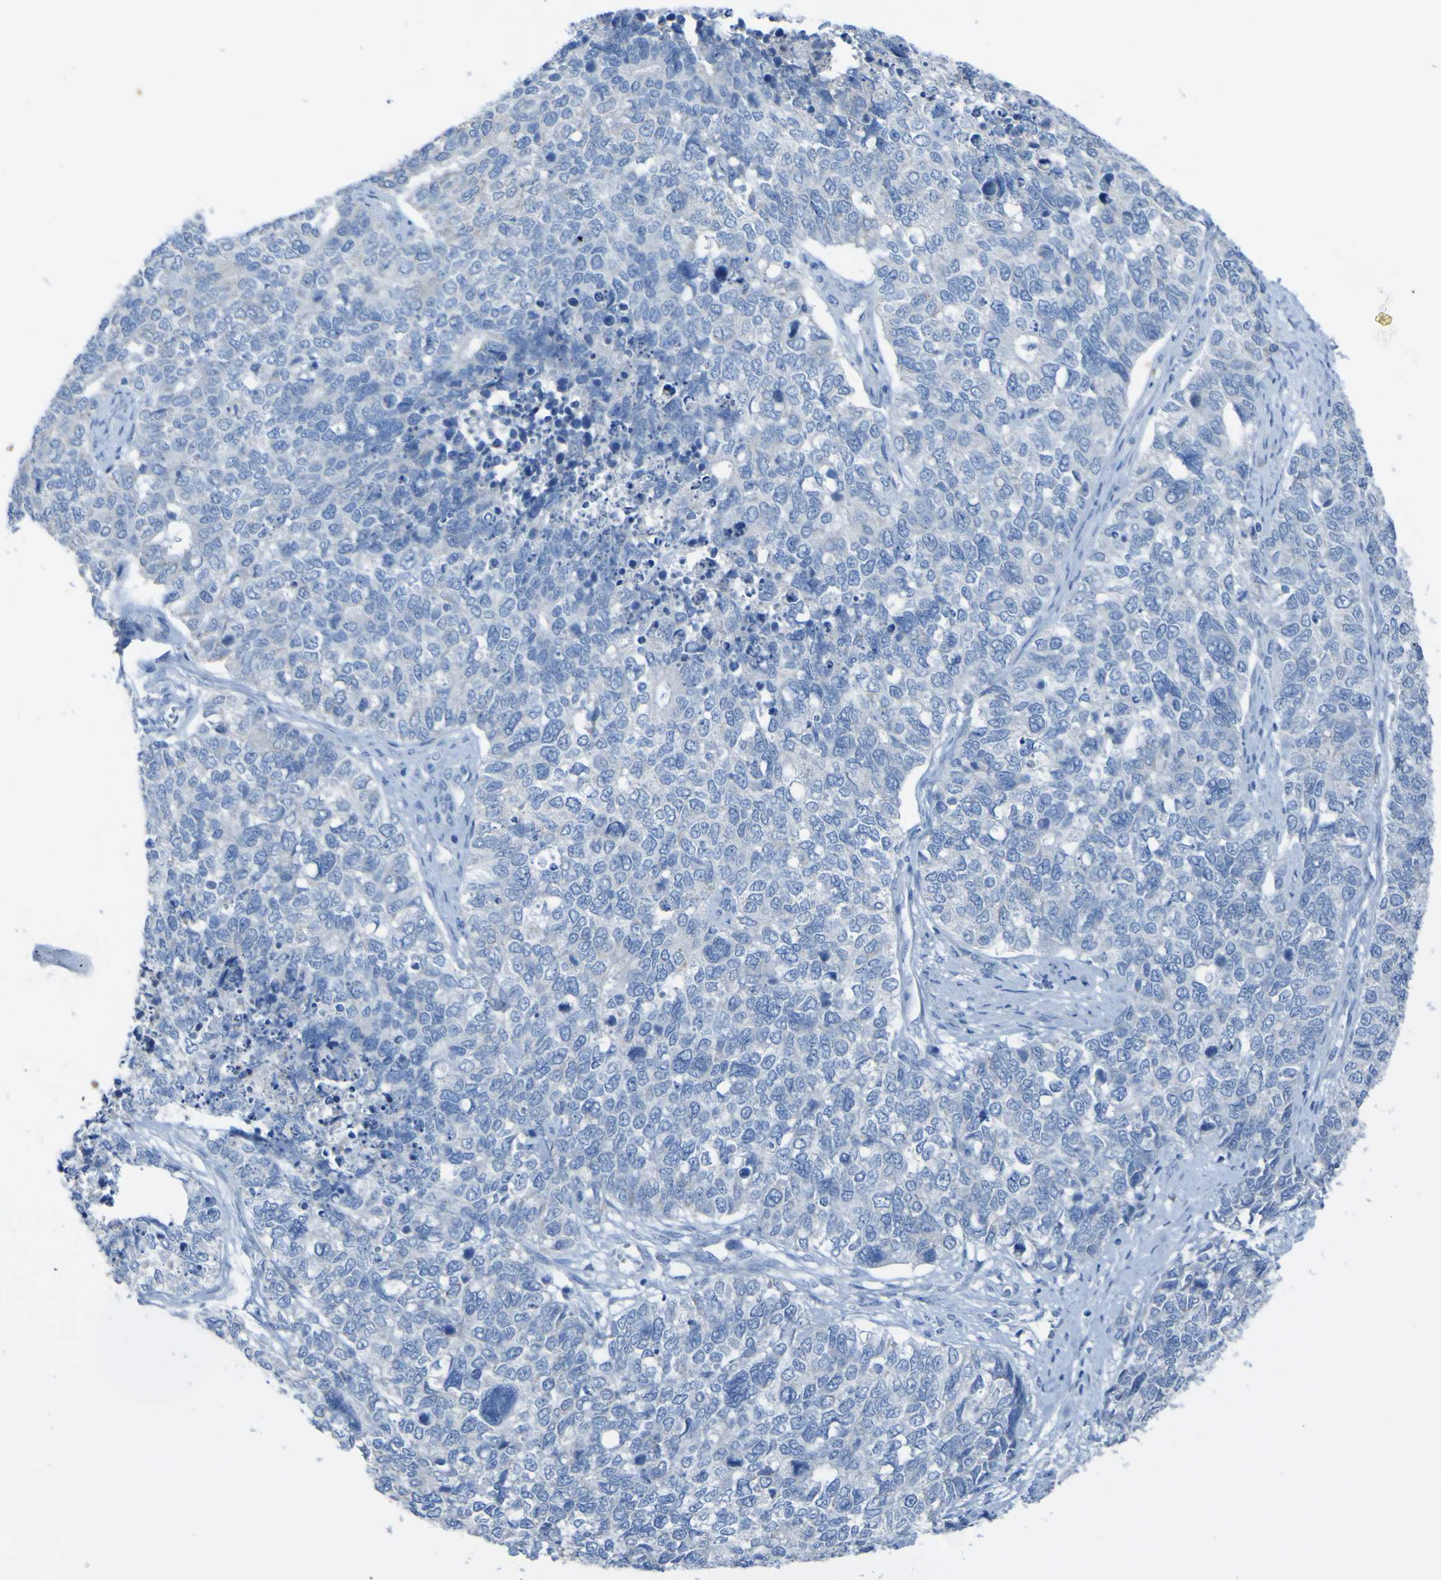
{"staining": {"intensity": "negative", "quantity": "none", "location": "none"}, "tissue": "cervical cancer", "cell_type": "Tumor cells", "image_type": "cancer", "snomed": [{"axis": "morphology", "description": "Squamous cell carcinoma, NOS"}, {"axis": "topography", "description": "Cervix"}], "caption": "The immunohistochemistry (IHC) micrograph has no significant positivity in tumor cells of cervical cancer (squamous cell carcinoma) tissue.", "gene": "ACMSD", "patient": {"sex": "female", "age": 63}}